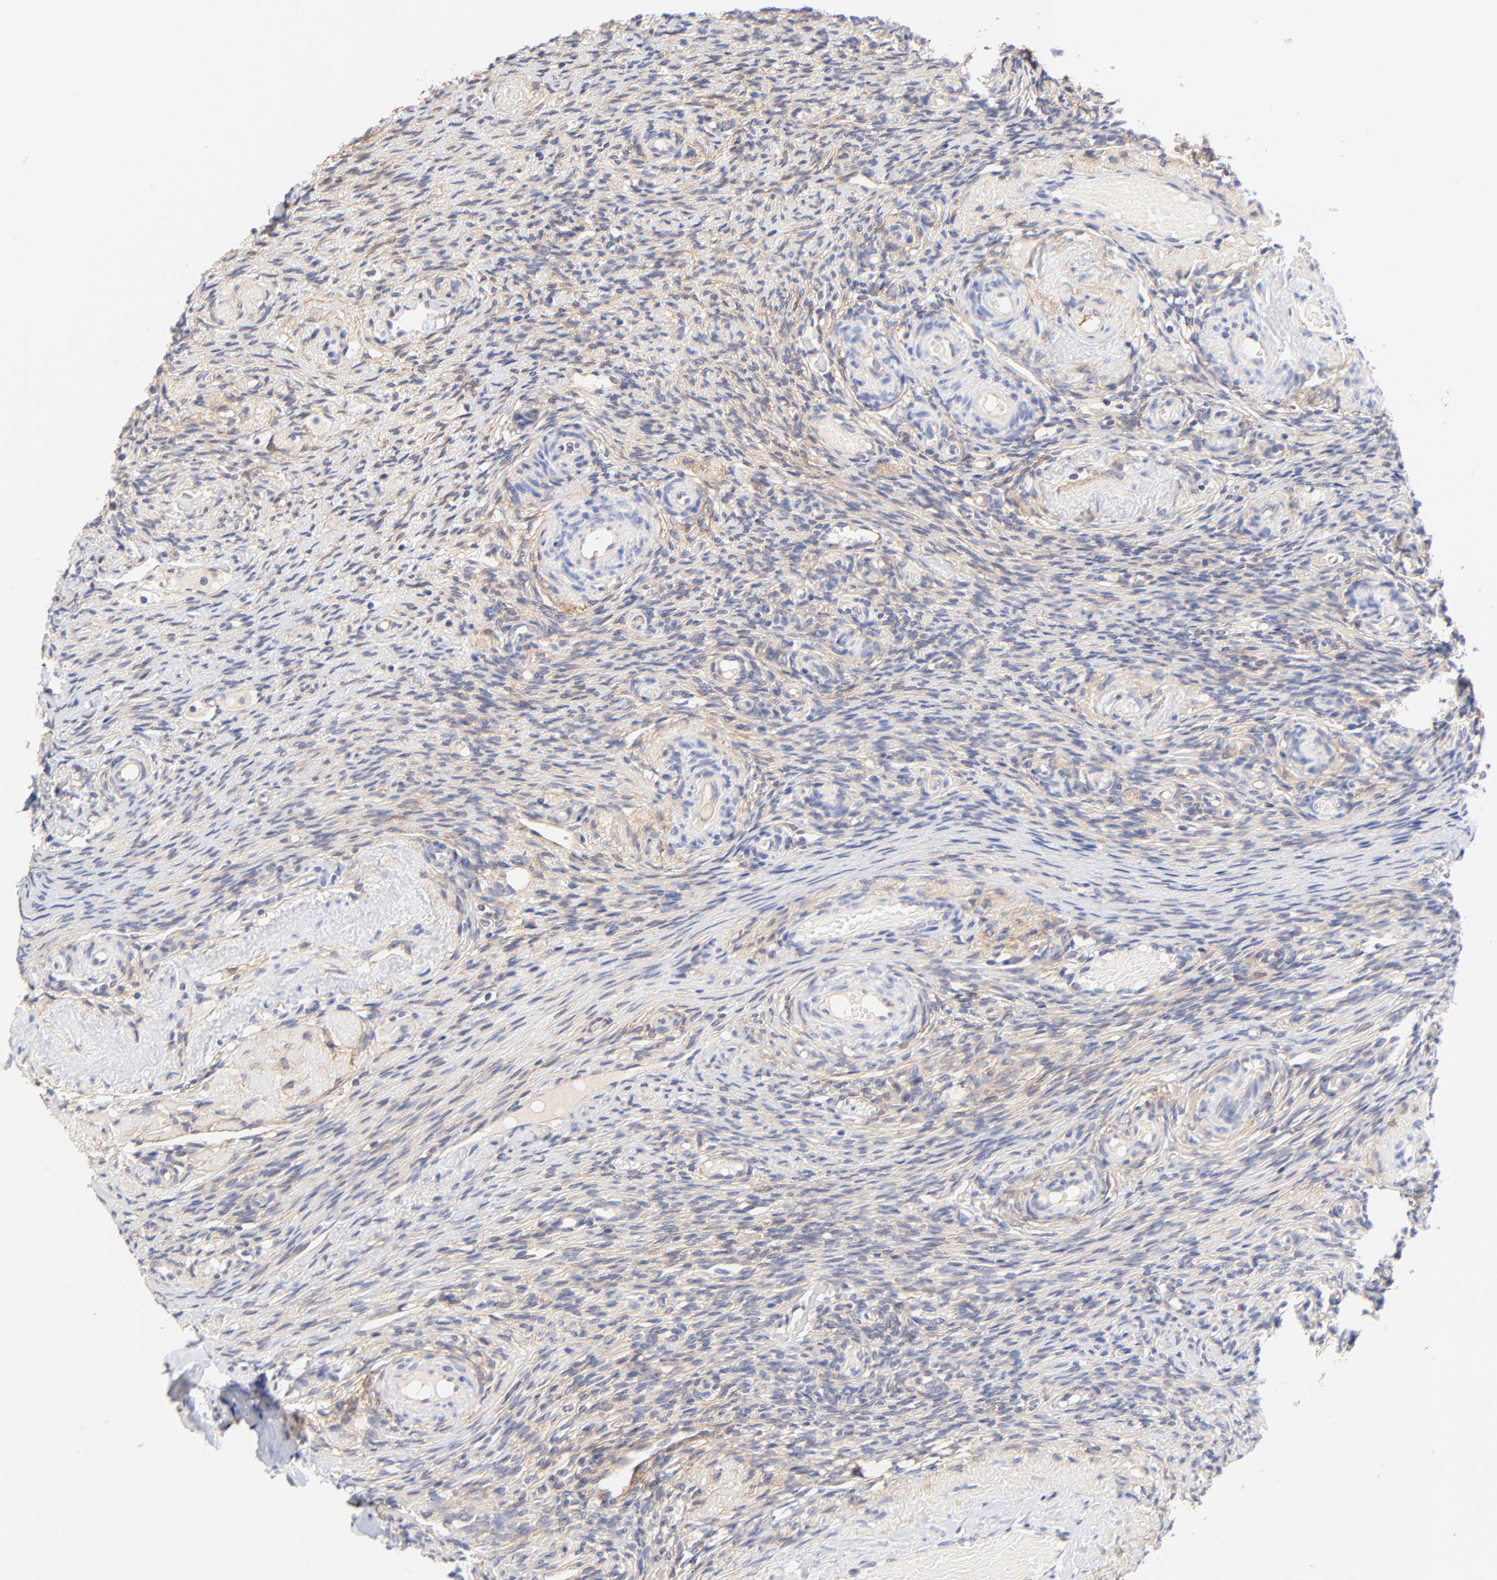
{"staining": {"intensity": "moderate", "quantity": ">75%", "location": "cytoplasmic/membranous"}, "tissue": "ovary", "cell_type": "Ovarian stroma cells", "image_type": "normal", "snomed": [{"axis": "morphology", "description": "Normal tissue, NOS"}, {"axis": "topography", "description": "Ovary"}], "caption": "IHC image of unremarkable human ovary stained for a protein (brown), which reveals medium levels of moderate cytoplasmic/membranous positivity in approximately >75% of ovarian stroma cells.", "gene": "PTK7", "patient": {"sex": "female", "age": 60}}